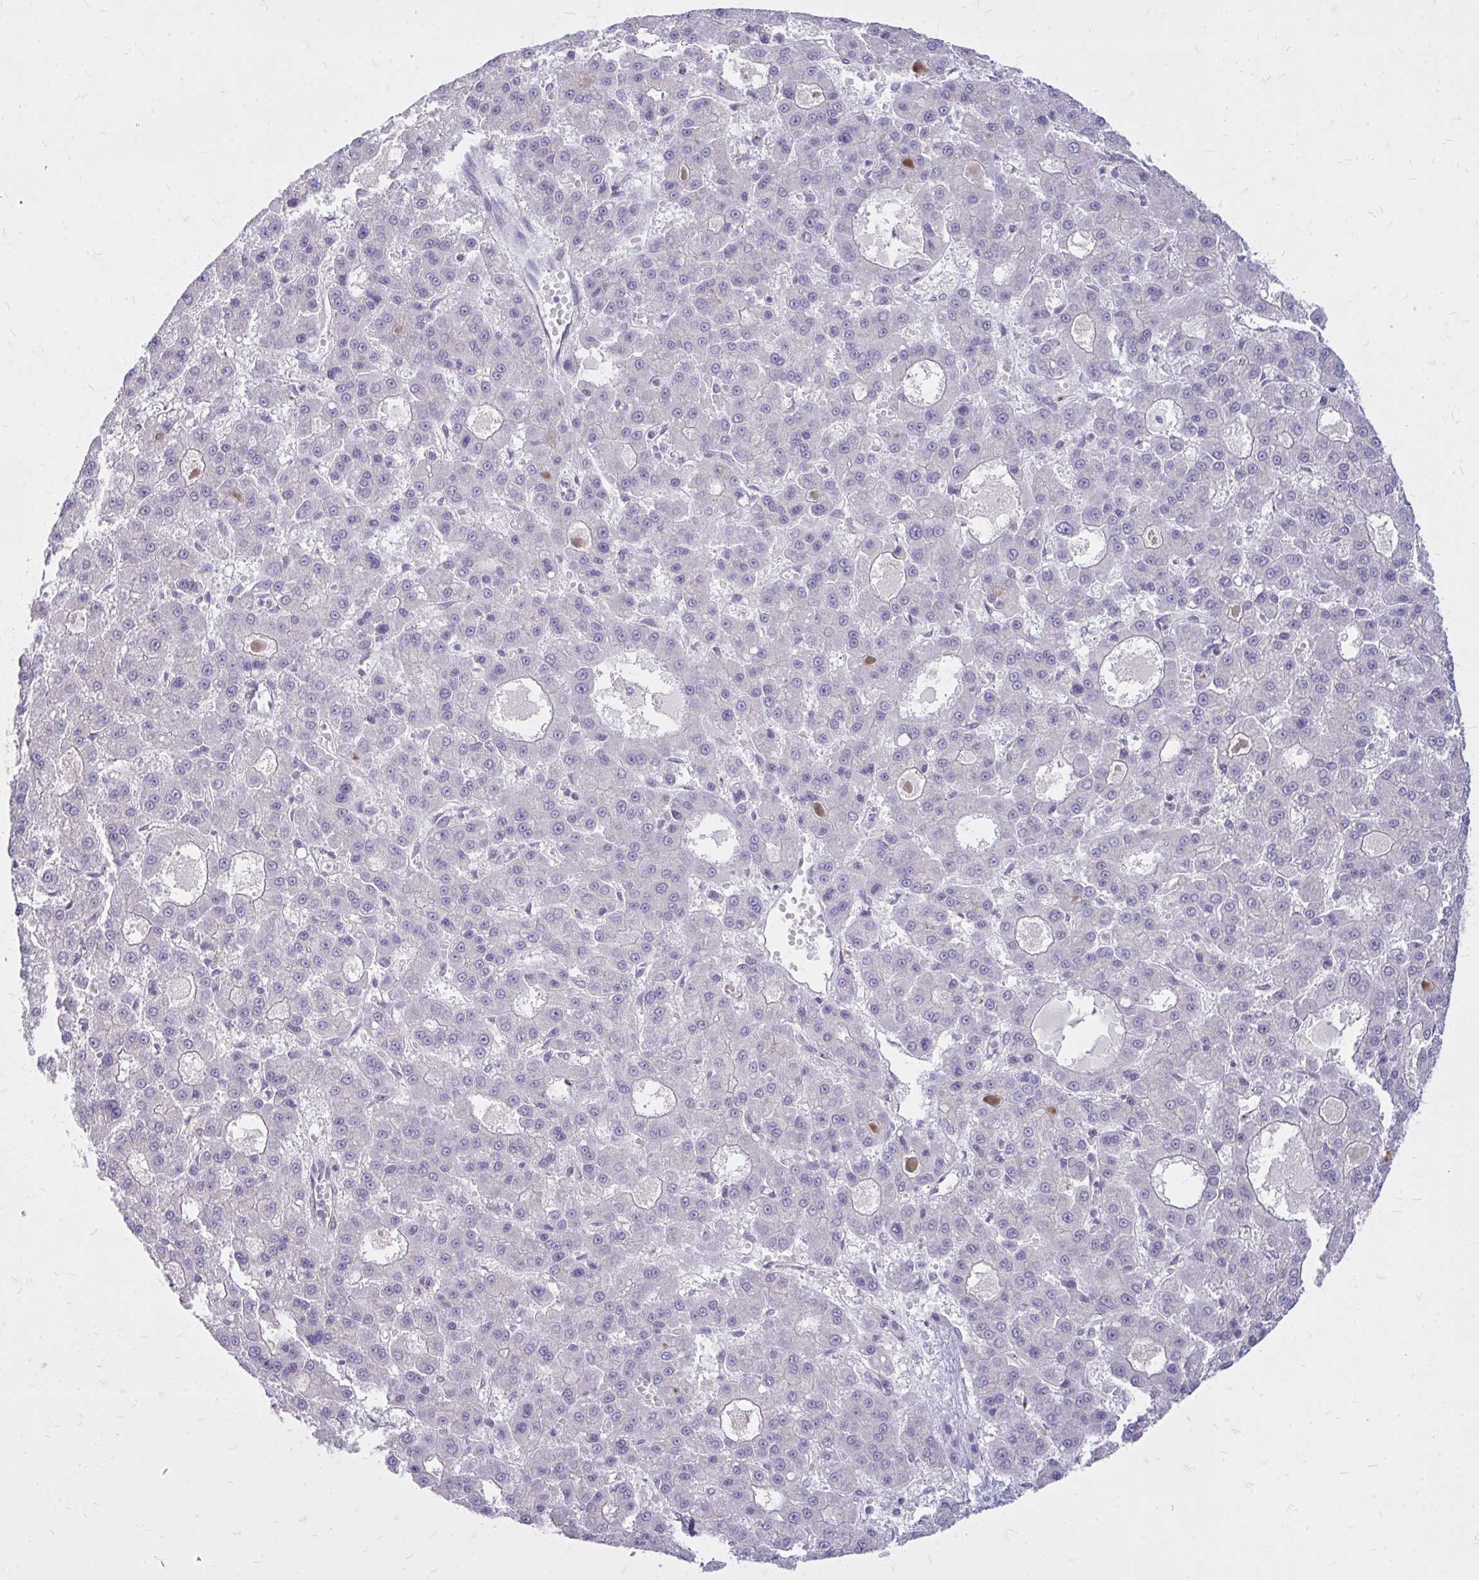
{"staining": {"intensity": "negative", "quantity": "none", "location": "none"}, "tissue": "liver cancer", "cell_type": "Tumor cells", "image_type": "cancer", "snomed": [{"axis": "morphology", "description": "Carcinoma, Hepatocellular, NOS"}, {"axis": "topography", "description": "Liver"}], "caption": "High power microscopy histopathology image of an immunohistochemistry photomicrograph of liver cancer (hepatocellular carcinoma), revealing no significant positivity in tumor cells.", "gene": "RAB6B", "patient": {"sex": "male", "age": 70}}